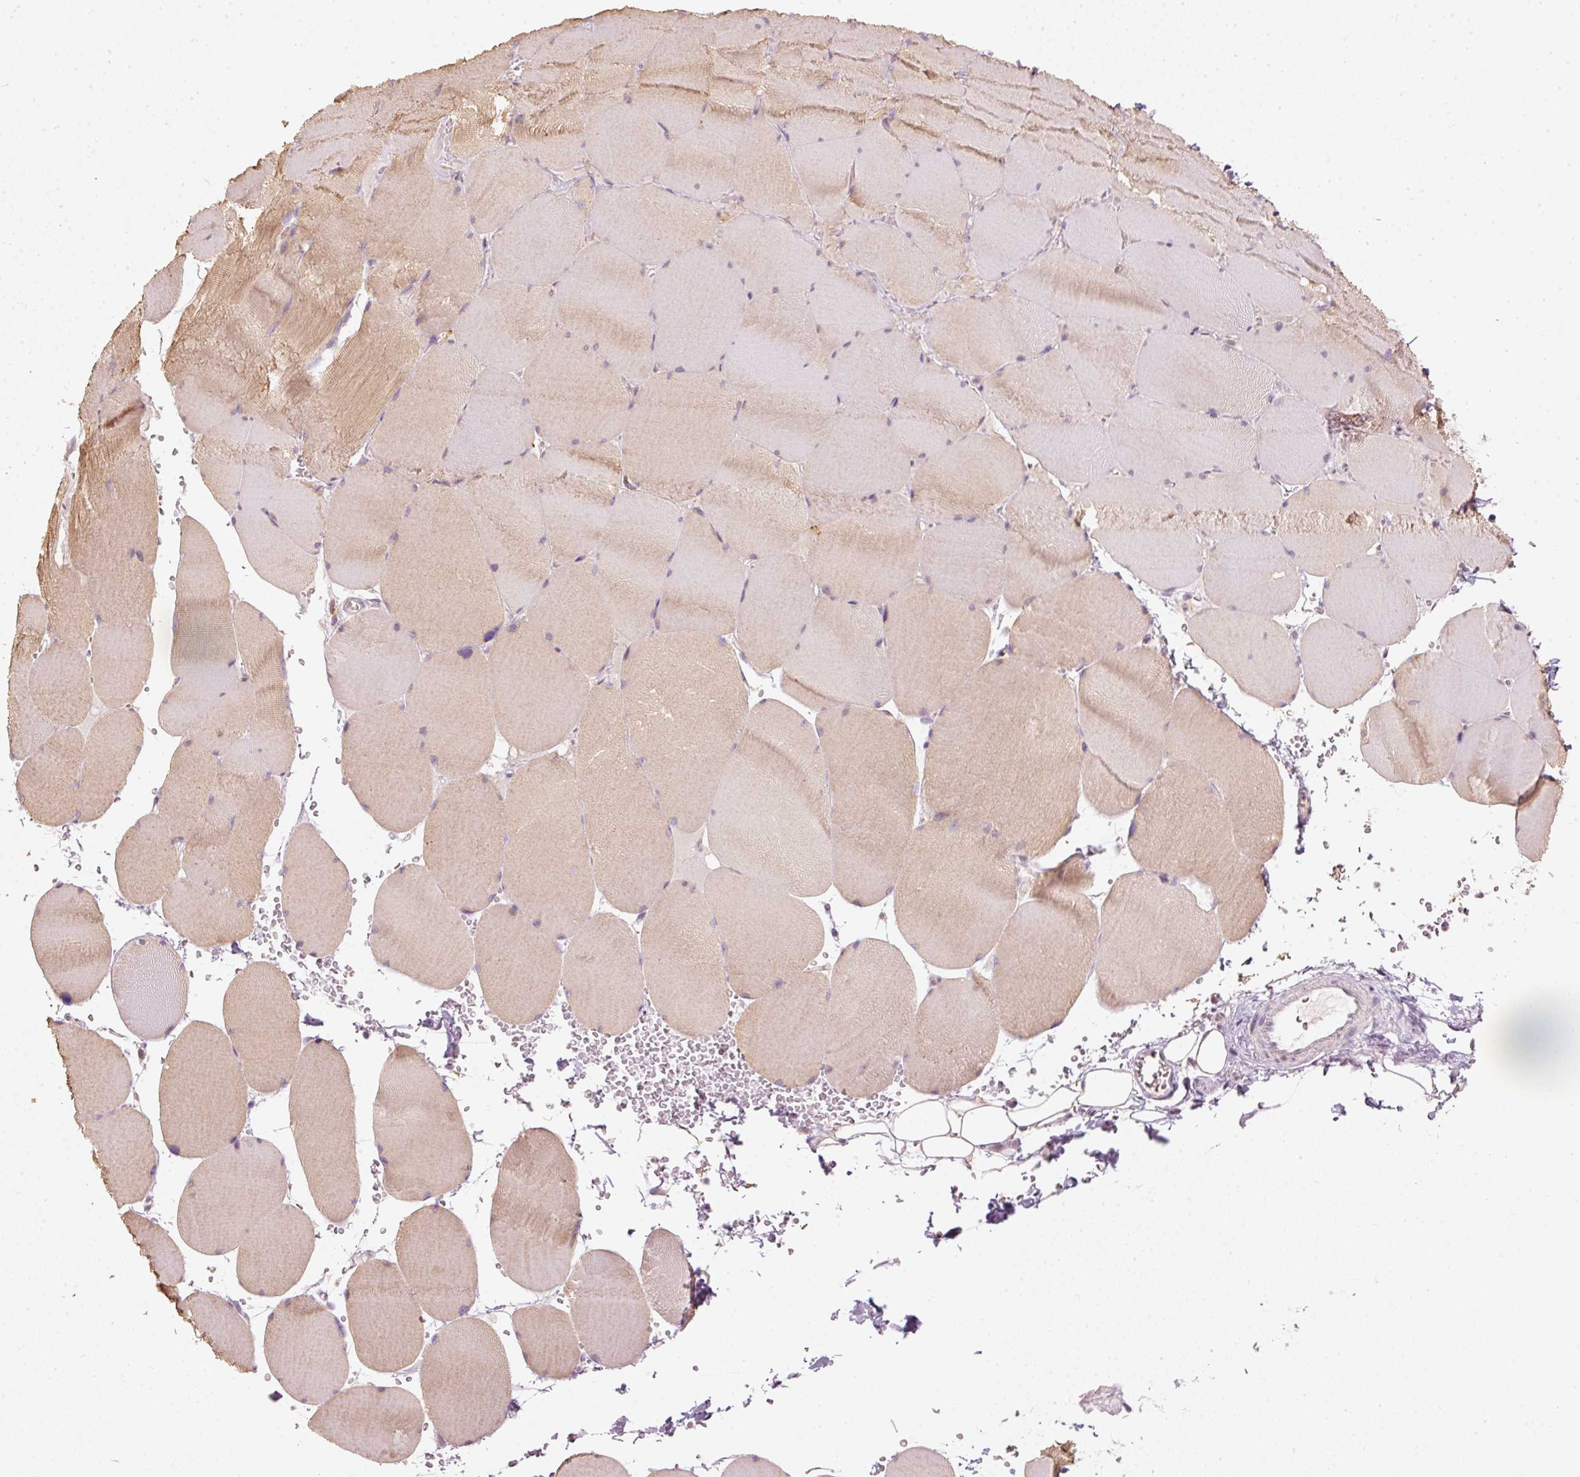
{"staining": {"intensity": "moderate", "quantity": ">75%", "location": "cytoplasmic/membranous"}, "tissue": "skeletal muscle", "cell_type": "Myocytes", "image_type": "normal", "snomed": [{"axis": "morphology", "description": "Normal tissue, NOS"}, {"axis": "topography", "description": "Skeletal muscle"}, {"axis": "topography", "description": "Head-Neck"}], "caption": "Protein staining of normal skeletal muscle displays moderate cytoplasmic/membranous positivity in approximately >75% of myocytes.", "gene": "RNF39", "patient": {"sex": "male", "age": 66}}